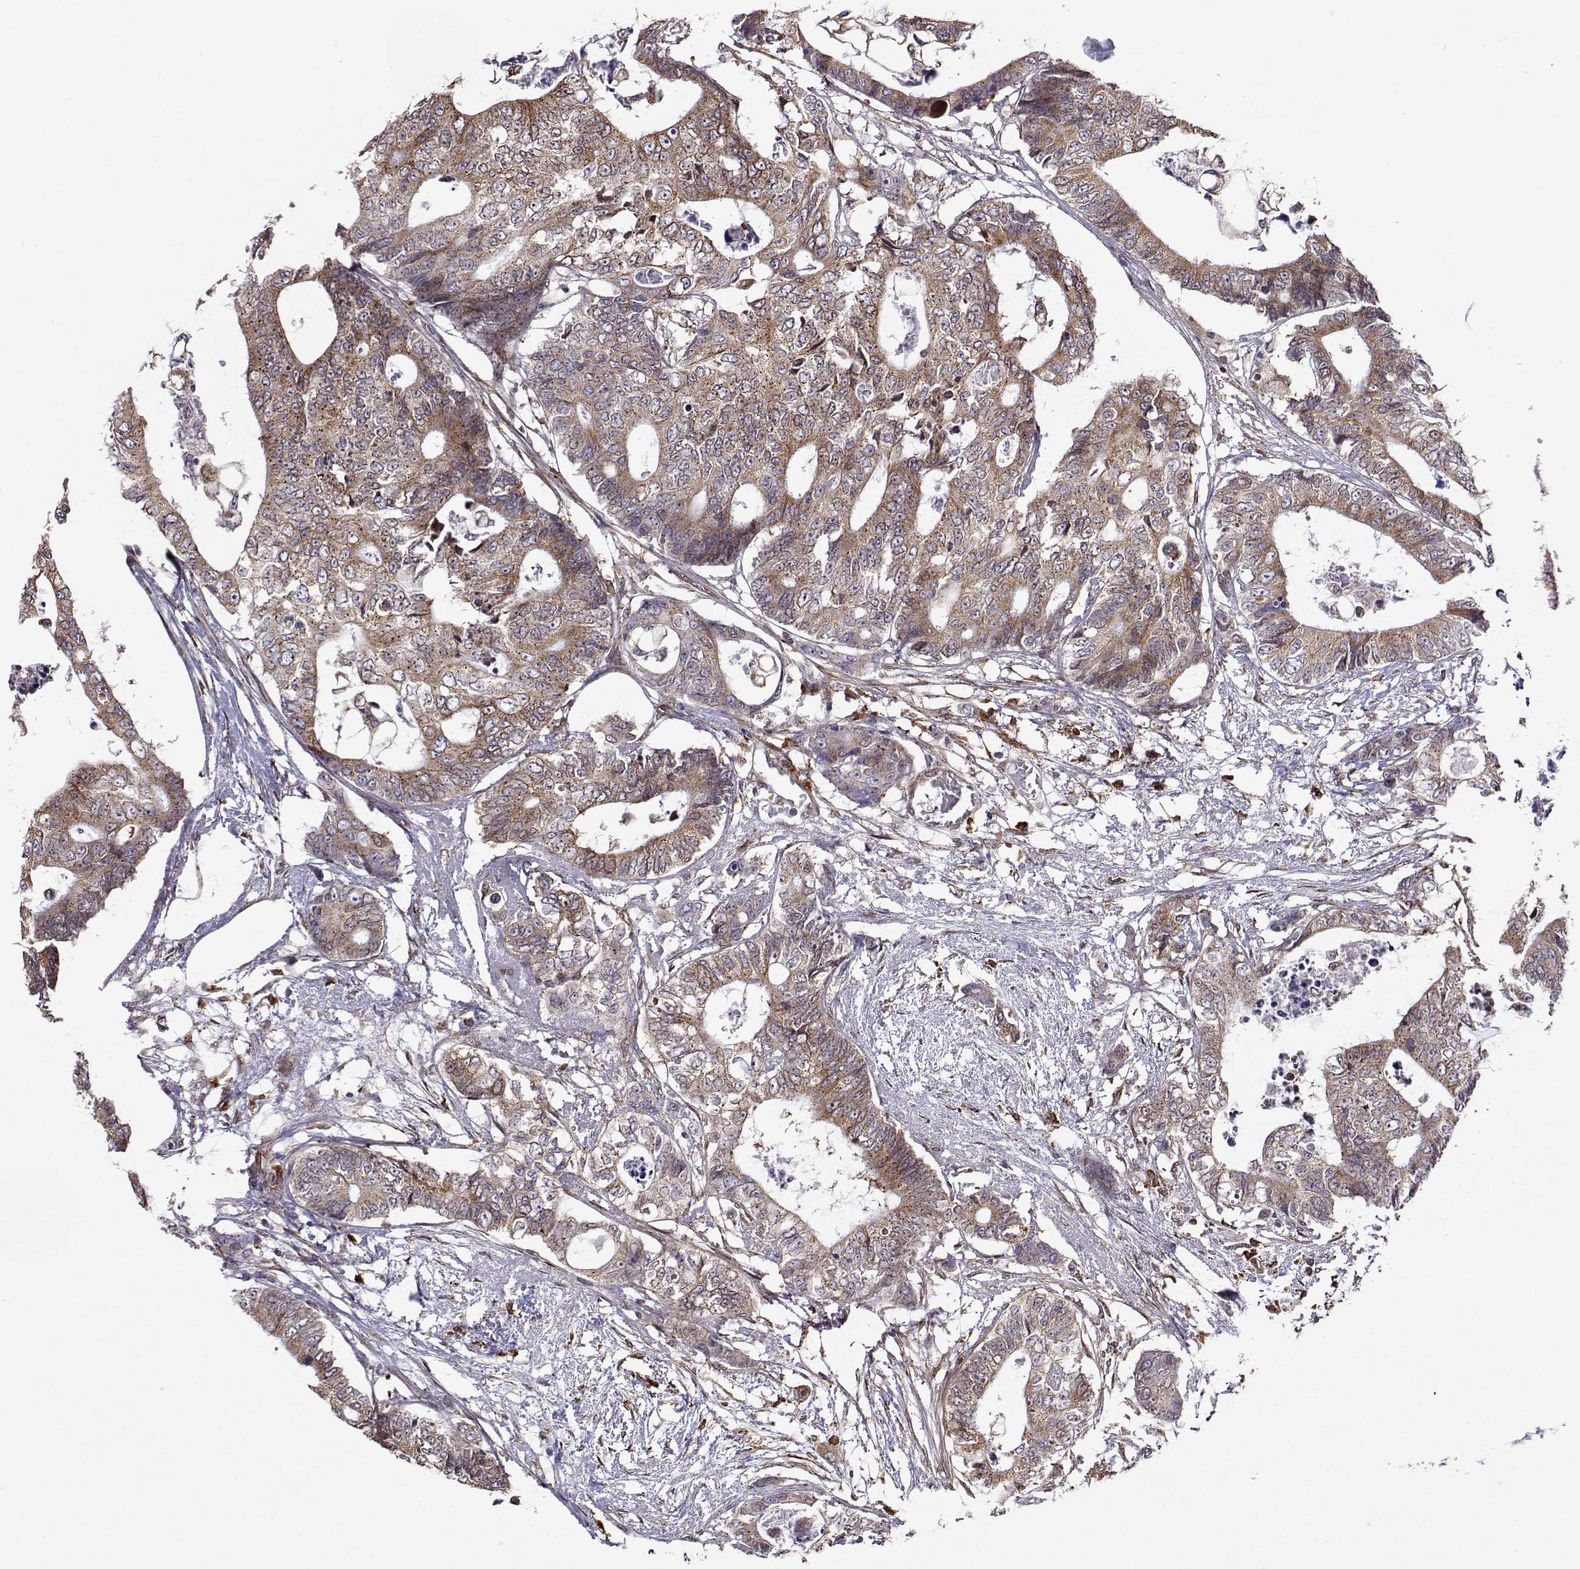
{"staining": {"intensity": "weak", "quantity": ">75%", "location": "cytoplasmic/membranous"}, "tissue": "colorectal cancer", "cell_type": "Tumor cells", "image_type": "cancer", "snomed": [{"axis": "morphology", "description": "Adenocarcinoma, NOS"}, {"axis": "topography", "description": "Colon"}], "caption": "Adenocarcinoma (colorectal) was stained to show a protein in brown. There is low levels of weak cytoplasmic/membranous expression in about >75% of tumor cells.", "gene": "PGRMC2", "patient": {"sex": "female", "age": 48}}